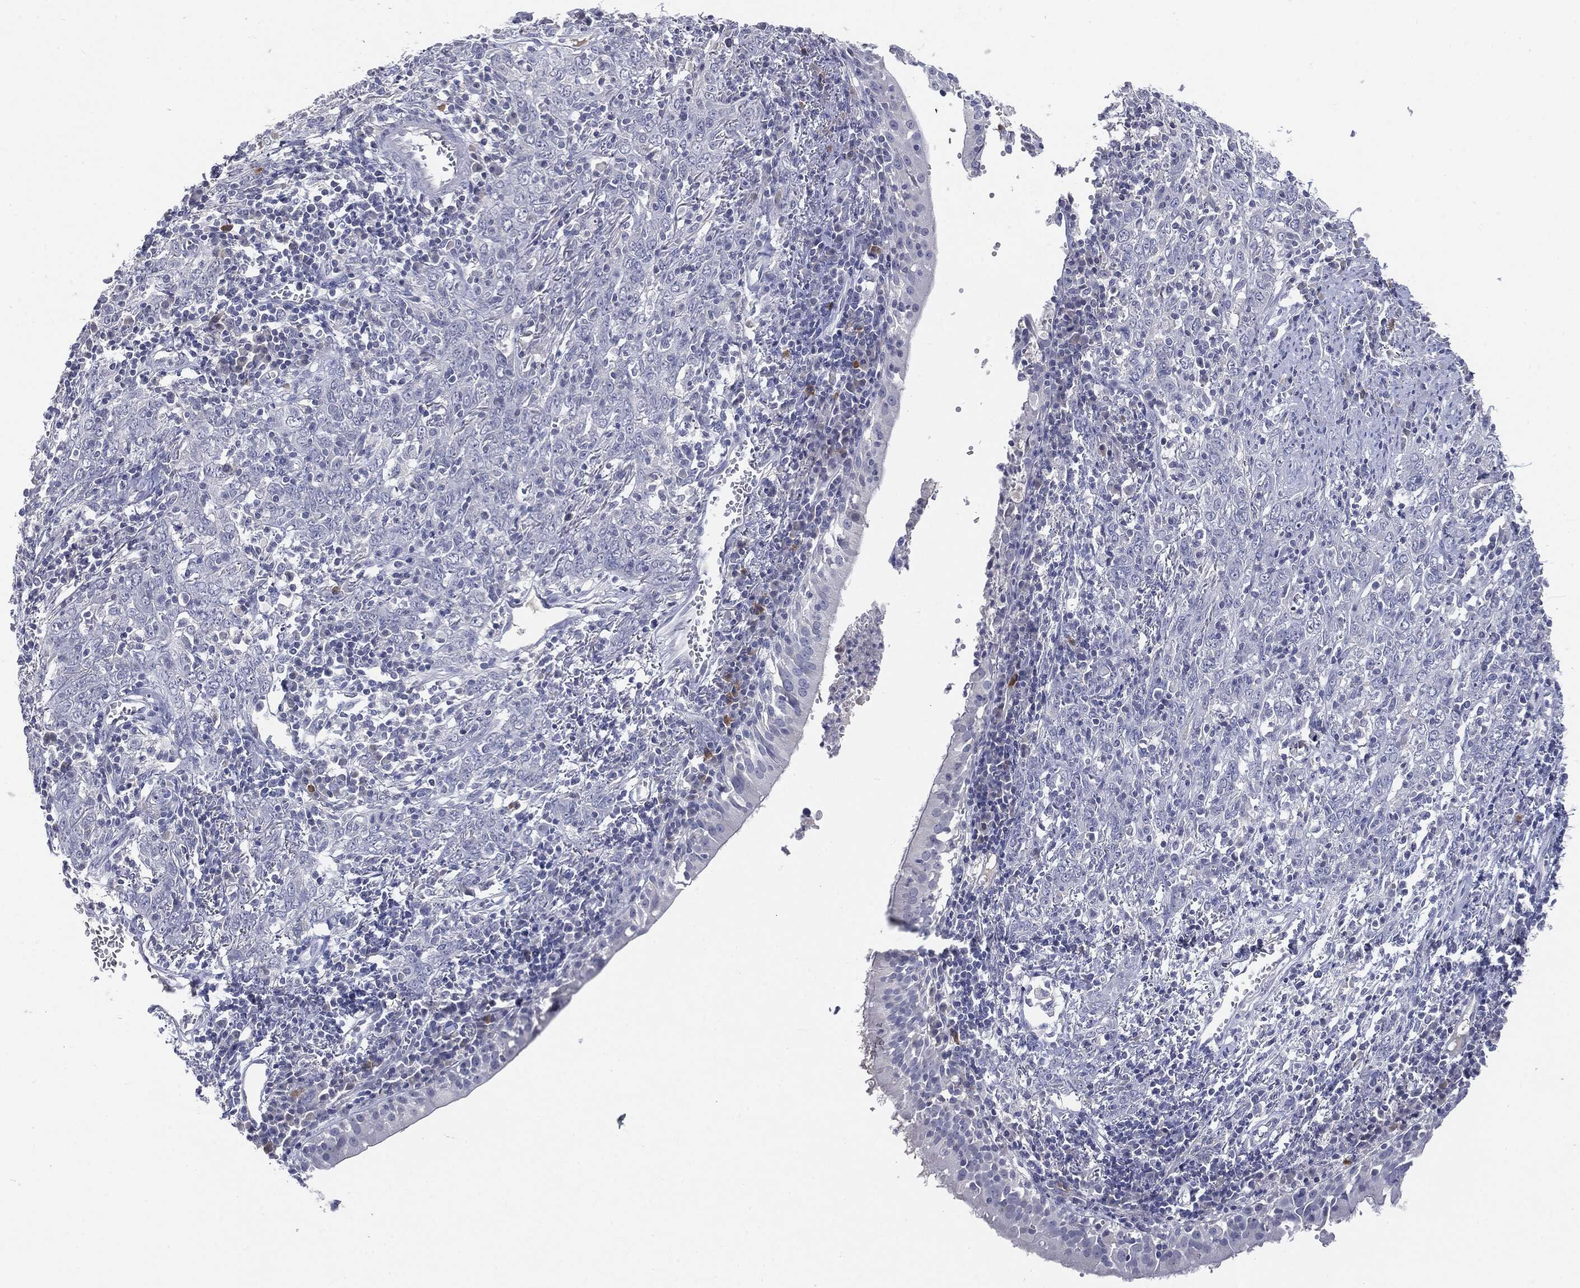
{"staining": {"intensity": "negative", "quantity": "none", "location": "none"}, "tissue": "bronchus", "cell_type": "Respiratory epithelial cells", "image_type": "normal", "snomed": [{"axis": "morphology", "description": "Normal tissue, NOS"}, {"axis": "morphology", "description": "Squamous cell carcinoma, NOS"}, {"axis": "topography", "description": "Cartilage tissue"}, {"axis": "topography", "description": "Bronchus"}, {"axis": "topography", "description": "Lung"}], "caption": "Protein analysis of benign bronchus reveals no significant expression in respiratory epithelial cells. (DAB IHC with hematoxylin counter stain).", "gene": "CGB1", "patient": {"sex": "male", "age": 66}}